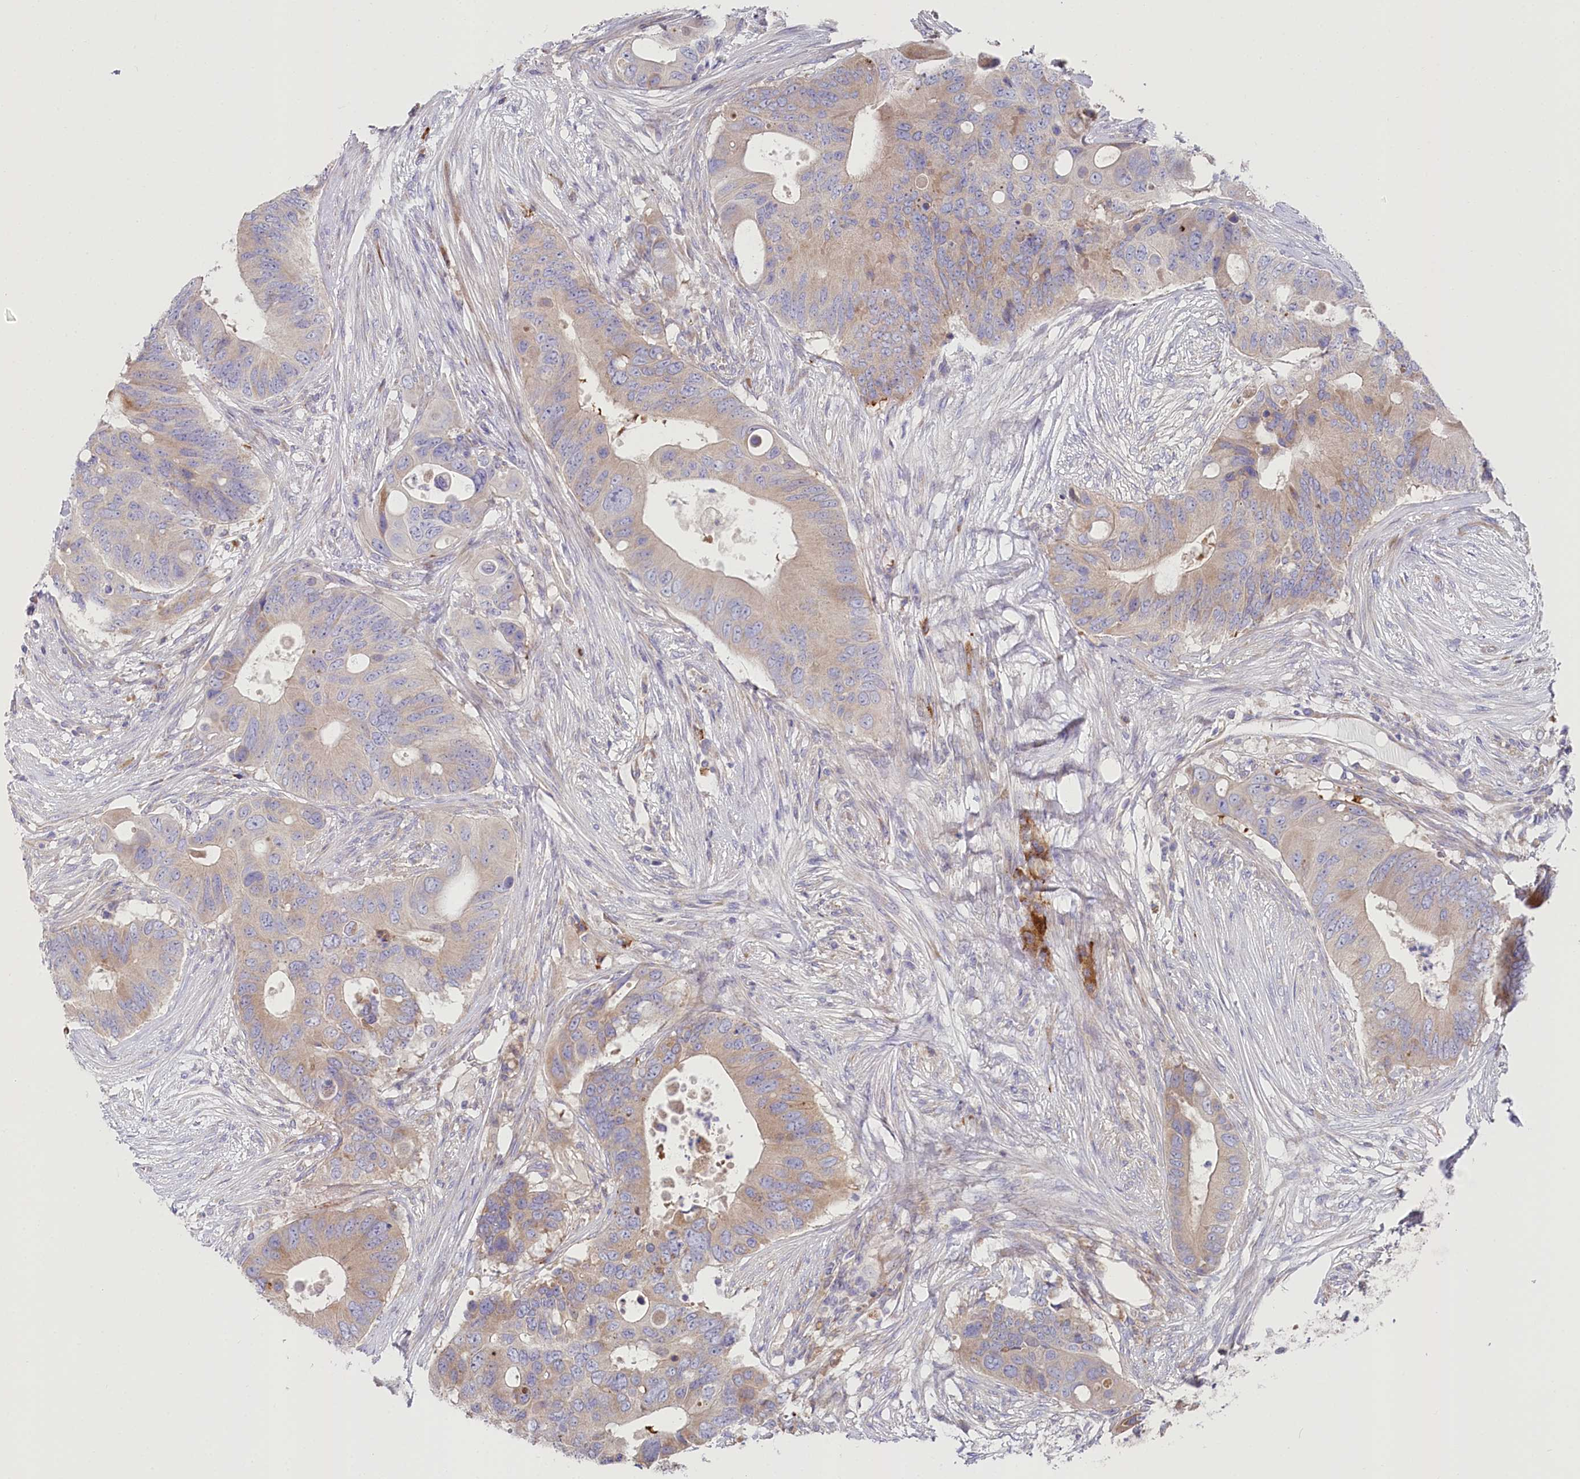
{"staining": {"intensity": "weak", "quantity": ">75%", "location": "cytoplasmic/membranous"}, "tissue": "colorectal cancer", "cell_type": "Tumor cells", "image_type": "cancer", "snomed": [{"axis": "morphology", "description": "Adenocarcinoma, NOS"}, {"axis": "topography", "description": "Colon"}], "caption": "IHC staining of adenocarcinoma (colorectal), which exhibits low levels of weak cytoplasmic/membranous positivity in approximately >75% of tumor cells indicating weak cytoplasmic/membranous protein positivity. The staining was performed using DAB (brown) for protein detection and nuclei were counterstained in hematoxylin (blue).", "gene": "POGLUT1", "patient": {"sex": "male", "age": 71}}